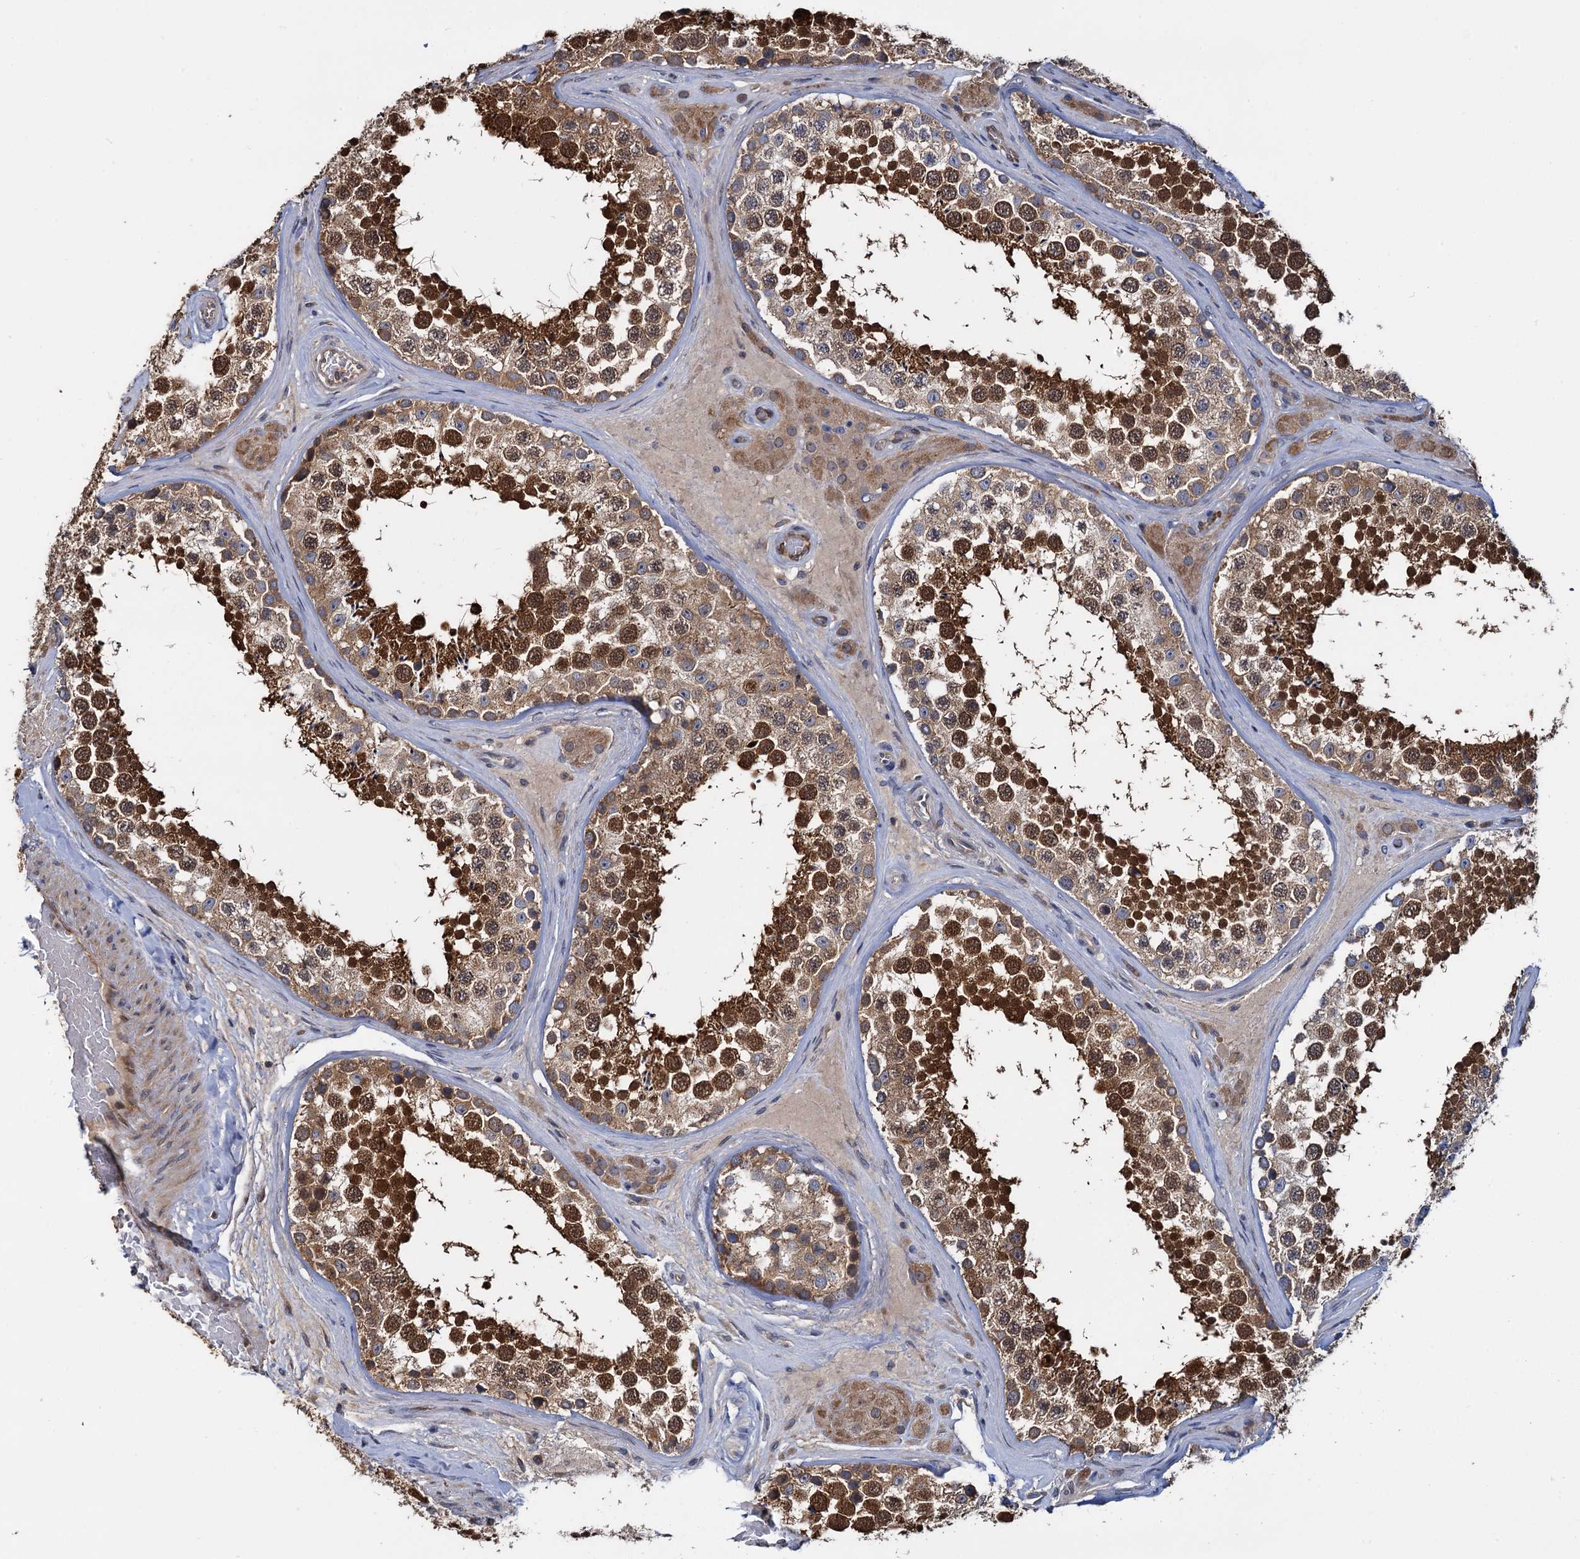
{"staining": {"intensity": "strong", "quantity": ">75%", "location": "cytoplasmic/membranous,nuclear"}, "tissue": "testis", "cell_type": "Cells in seminiferous ducts", "image_type": "normal", "snomed": [{"axis": "morphology", "description": "Normal tissue, NOS"}, {"axis": "topography", "description": "Testis"}], "caption": "Immunohistochemical staining of unremarkable testis reveals >75% levels of strong cytoplasmic/membranous,nuclear protein positivity in approximately >75% of cells in seminiferous ducts.", "gene": "CEP192", "patient": {"sex": "male", "age": 46}}